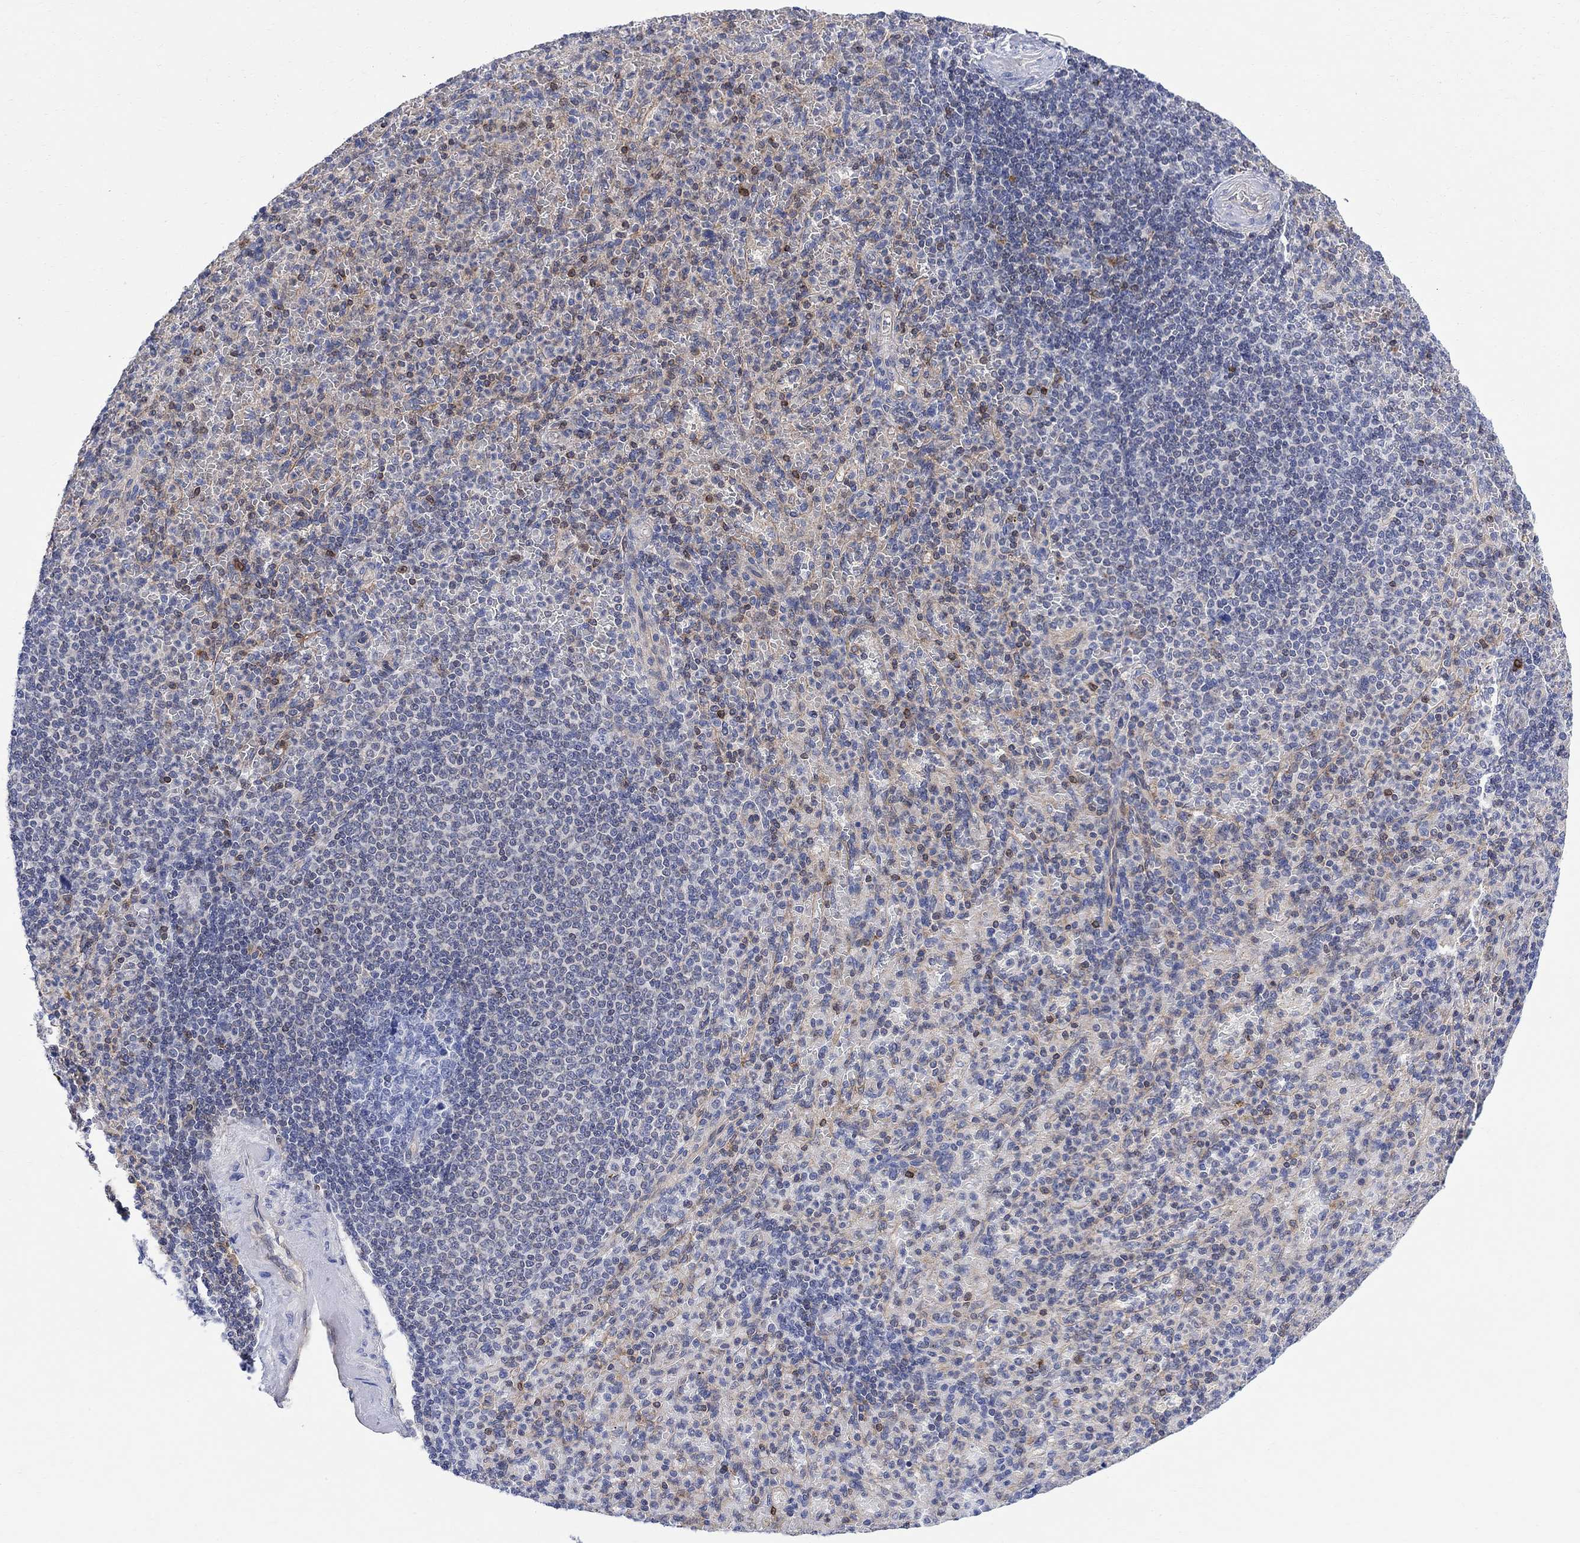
{"staining": {"intensity": "strong", "quantity": "<25%", "location": "cytoplasmic/membranous"}, "tissue": "spleen", "cell_type": "Cells in red pulp", "image_type": "normal", "snomed": [{"axis": "morphology", "description": "Normal tissue, NOS"}, {"axis": "topography", "description": "Spleen"}], "caption": "Immunohistochemistry (IHC) of normal spleen exhibits medium levels of strong cytoplasmic/membranous expression in approximately <25% of cells in red pulp.", "gene": "GBP5", "patient": {"sex": "female", "age": 74}}